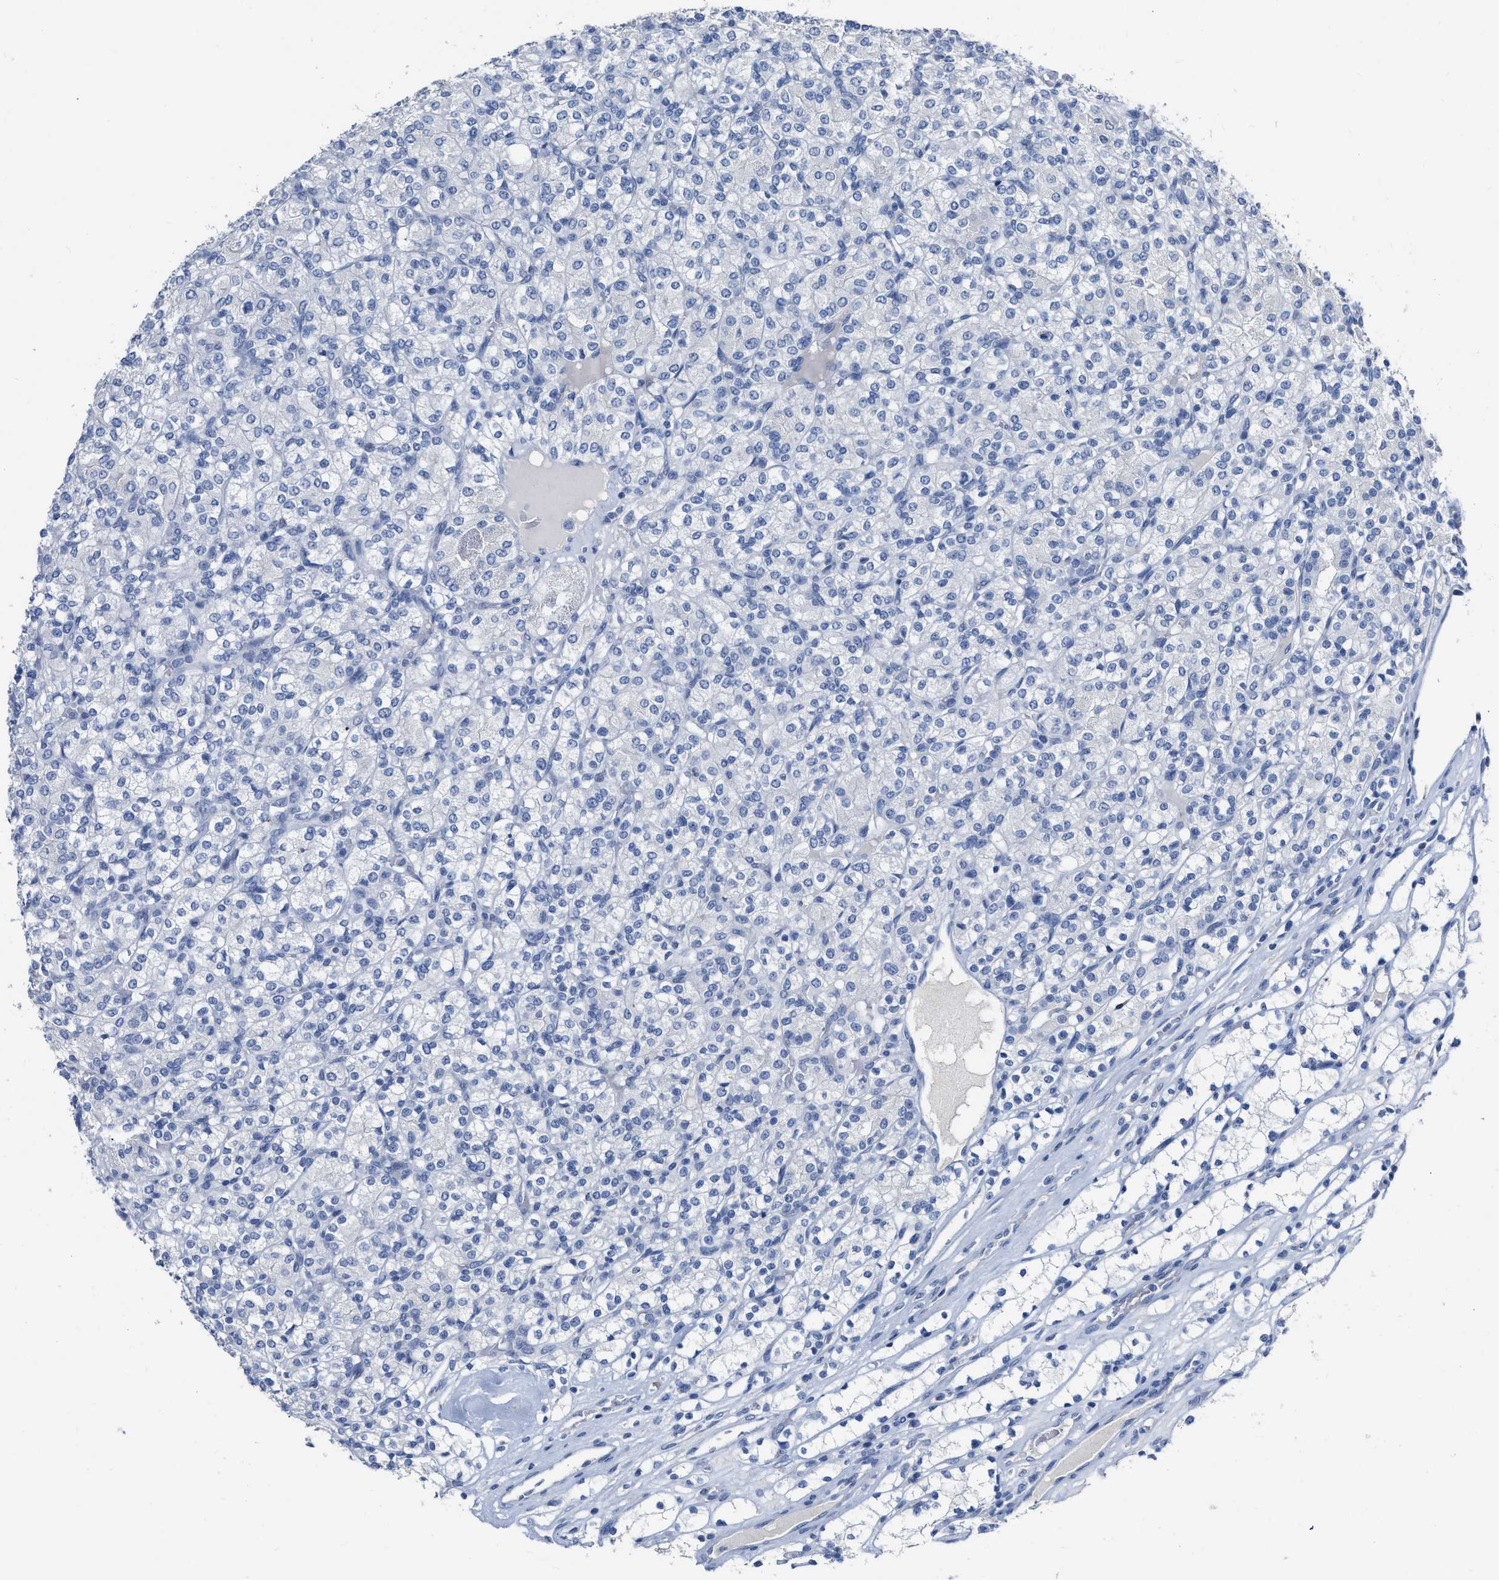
{"staining": {"intensity": "negative", "quantity": "none", "location": "none"}, "tissue": "renal cancer", "cell_type": "Tumor cells", "image_type": "cancer", "snomed": [{"axis": "morphology", "description": "Adenocarcinoma, NOS"}, {"axis": "topography", "description": "Kidney"}], "caption": "Tumor cells are negative for protein expression in human adenocarcinoma (renal).", "gene": "CEACAM5", "patient": {"sex": "male", "age": 77}}